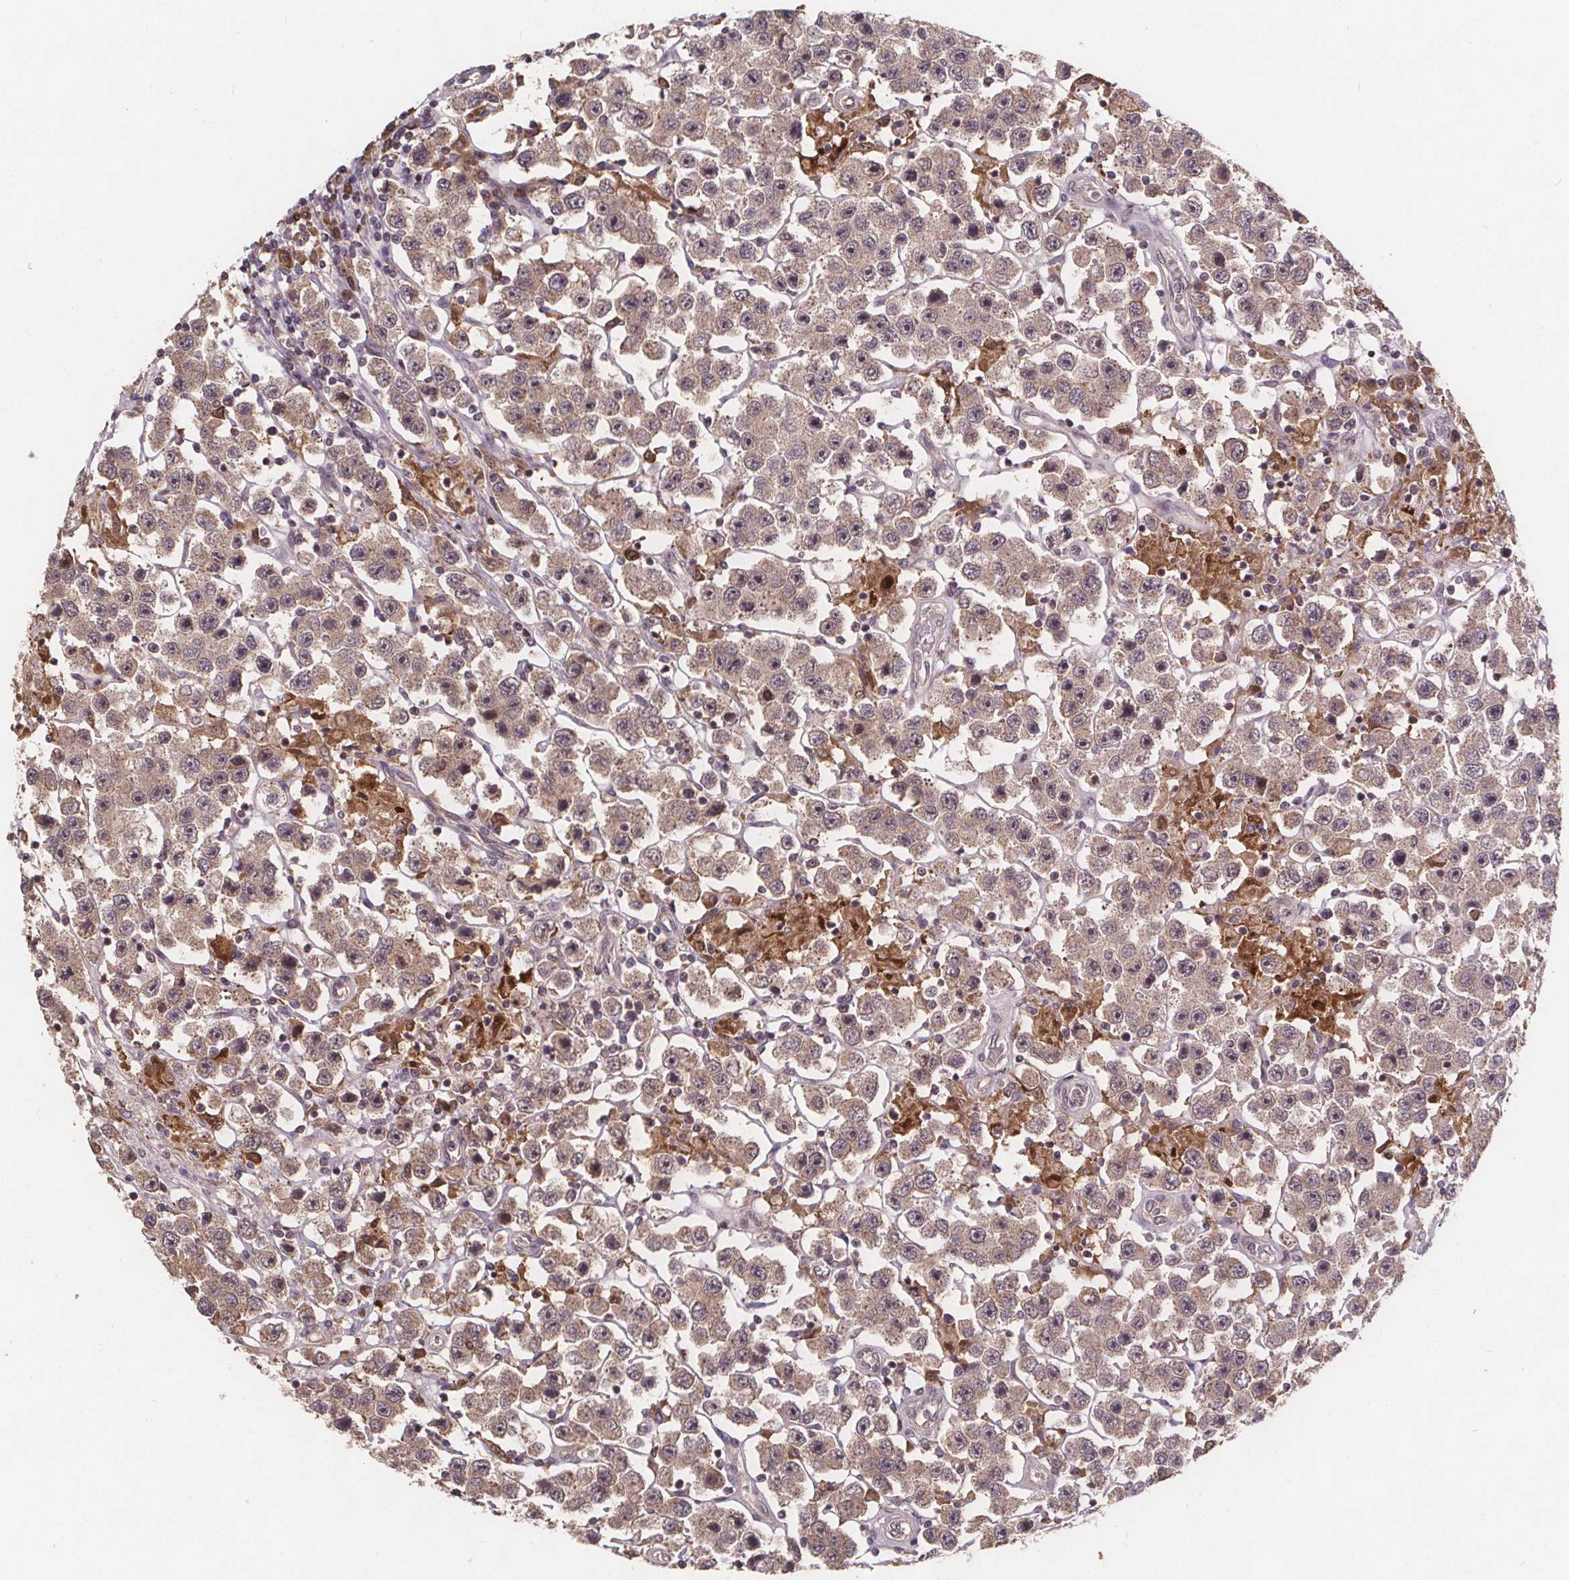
{"staining": {"intensity": "weak", "quantity": "<25%", "location": "cytoplasmic/membranous"}, "tissue": "testis cancer", "cell_type": "Tumor cells", "image_type": "cancer", "snomed": [{"axis": "morphology", "description": "Seminoma, NOS"}, {"axis": "topography", "description": "Testis"}], "caption": "Image shows no protein staining in tumor cells of testis seminoma tissue.", "gene": "USP9X", "patient": {"sex": "male", "age": 45}}